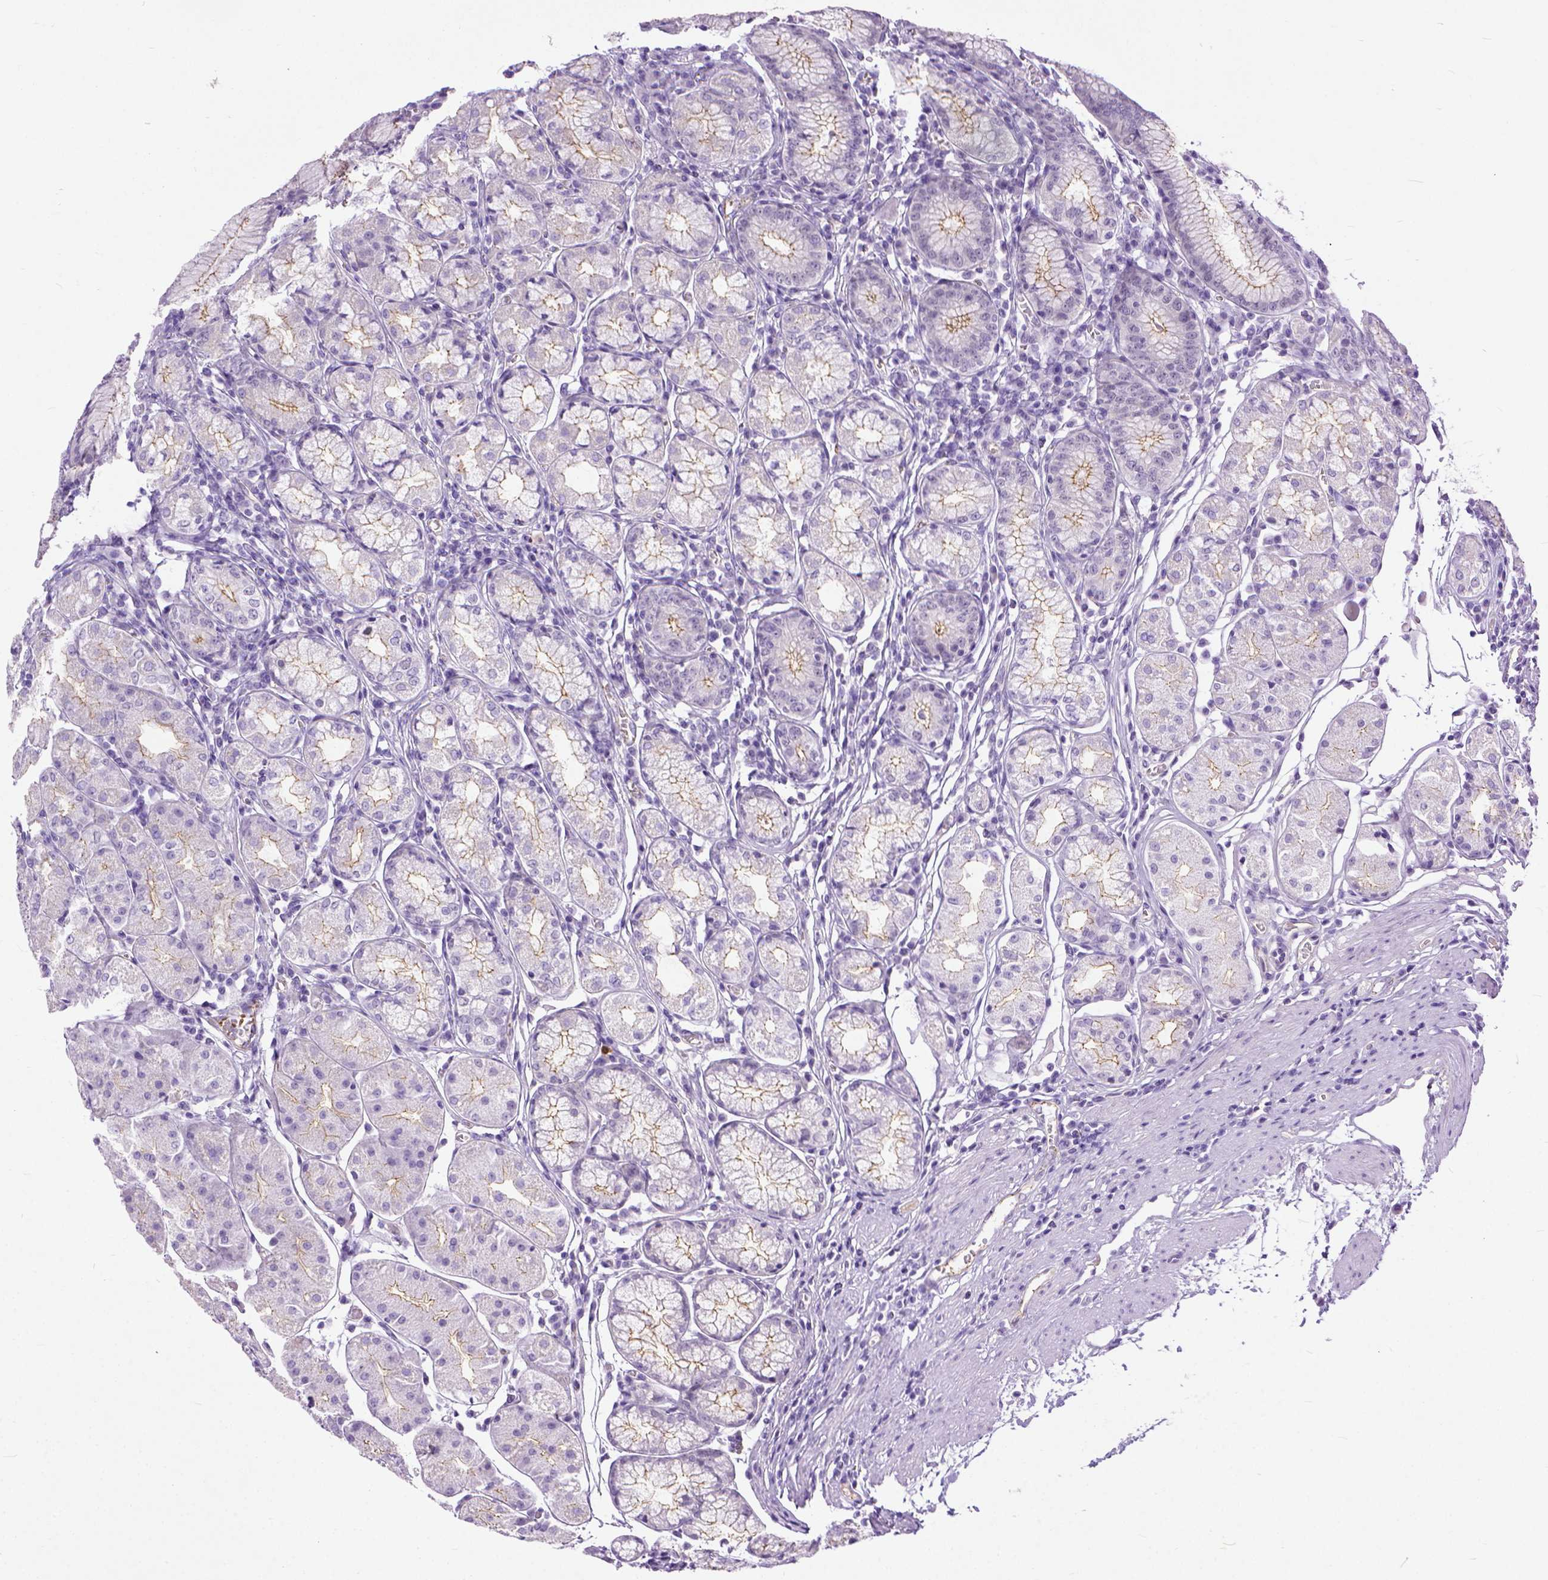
{"staining": {"intensity": "moderate", "quantity": "25%-75%", "location": "cytoplasmic/membranous"}, "tissue": "stomach", "cell_type": "Glandular cells", "image_type": "normal", "snomed": [{"axis": "morphology", "description": "Normal tissue, NOS"}, {"axis": "topography", "description": "Stomach"}], "caption": "Moderate cytoplasmic/membranous expression is present in about 25%-75% of glandular cells in benign stomach.", "gene": "ADGRF1", "patient": {"sex": "male", "age": 55}}